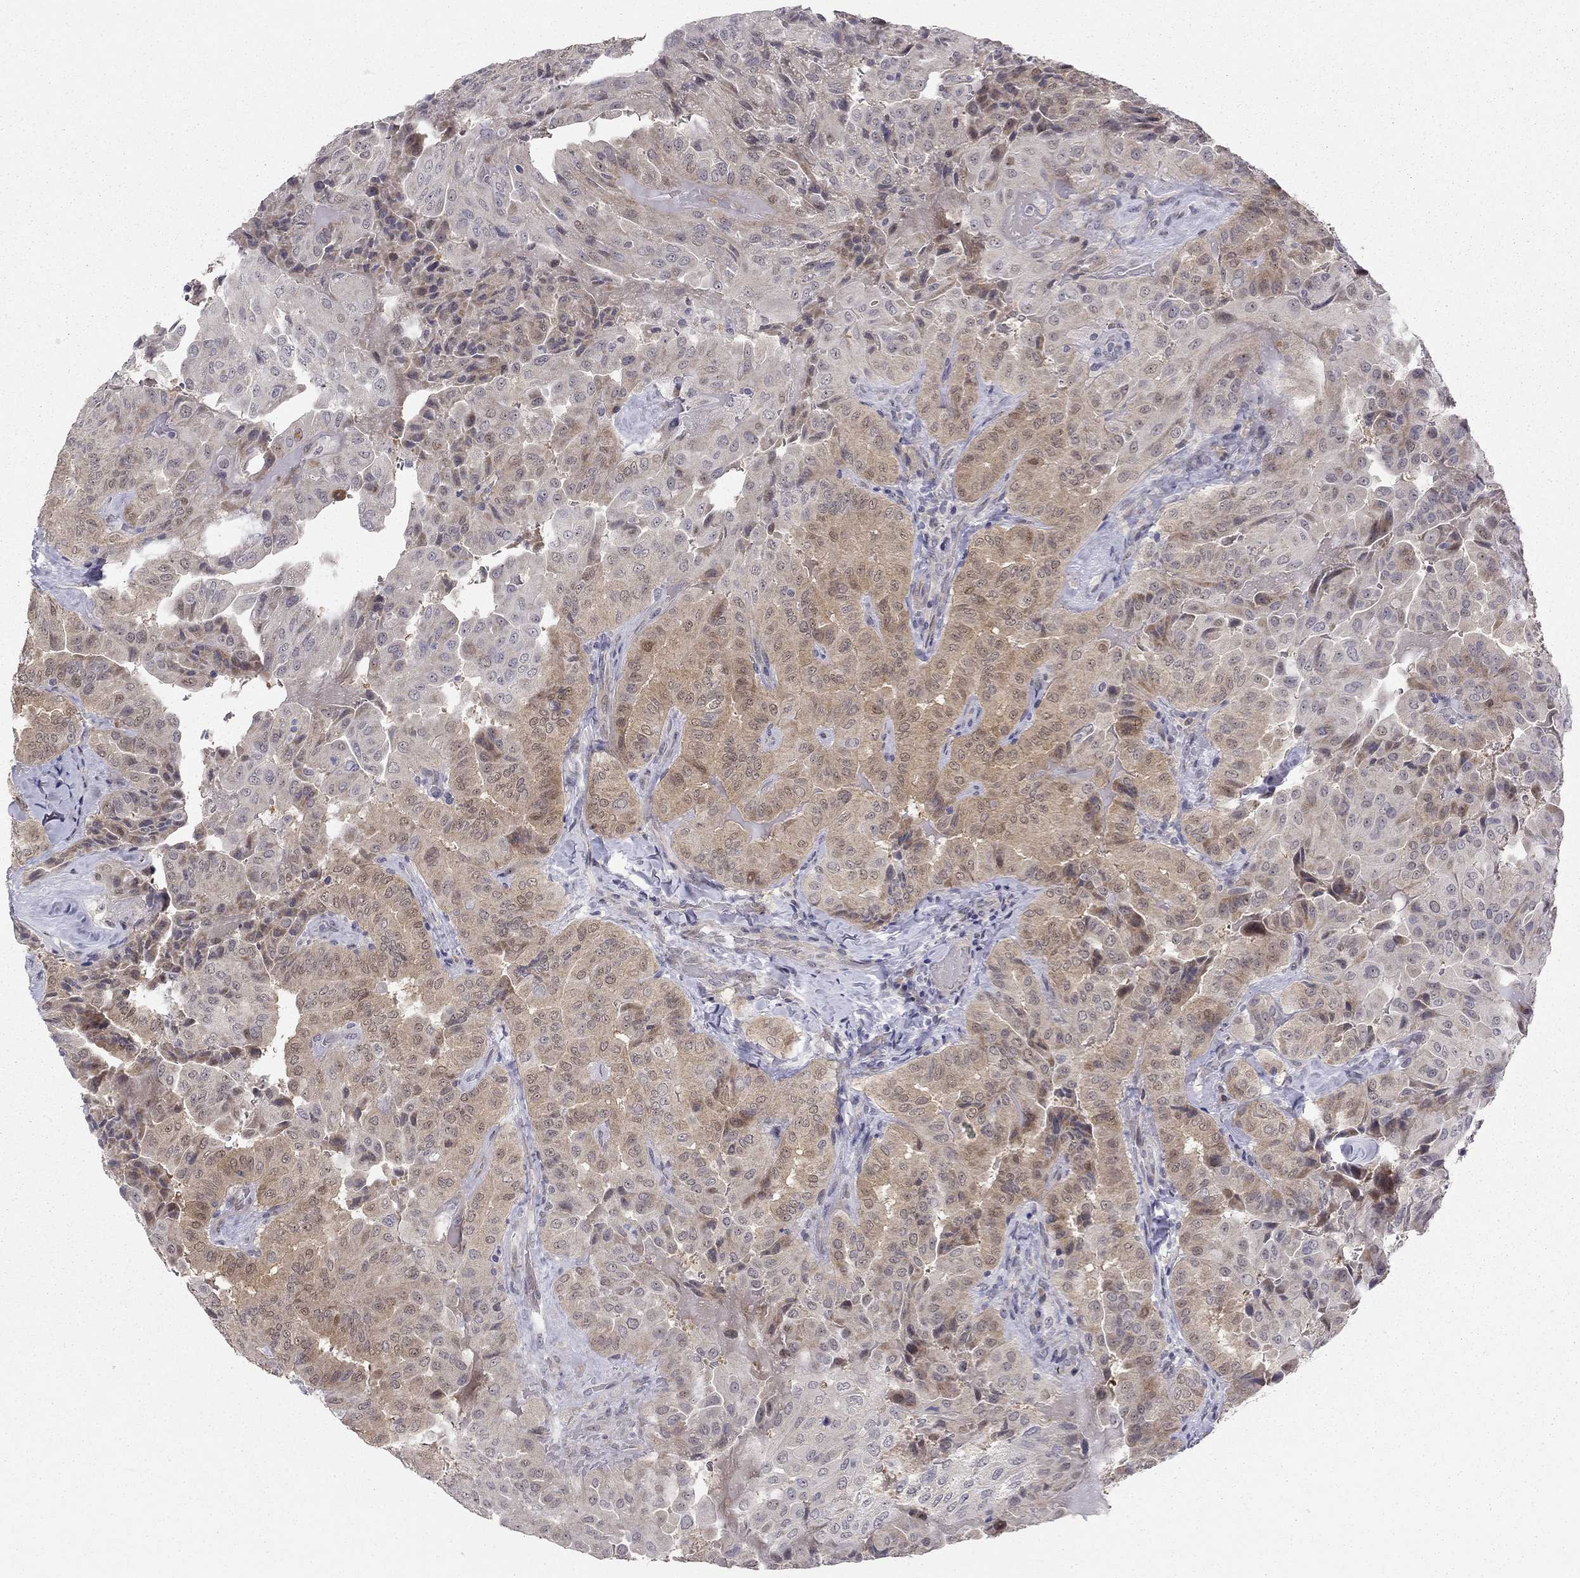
{"staining": {"intensity": "weak", "quantity": "25%-75%", "location": "cytoplasmic/membranous"}, "tissue": "thyroid cancer", "cell_type": "Tumor cells", "image_type": "cancer", "snomed": [{"axis": "morphology", "description": "Papillary adenocarcinoma, NOS"}, {"axis": "topography", "description": "Thyroid gland"}], "caption": "Weak cytoplasmic/membranous expression for a protein is appreciated in about 25%-75% of tumor cells of thyroid papillary adenocarcinoma using immunohistochemistry.", "gene": "STXBP6", "patient": {"sex": "female", "age": 68}}